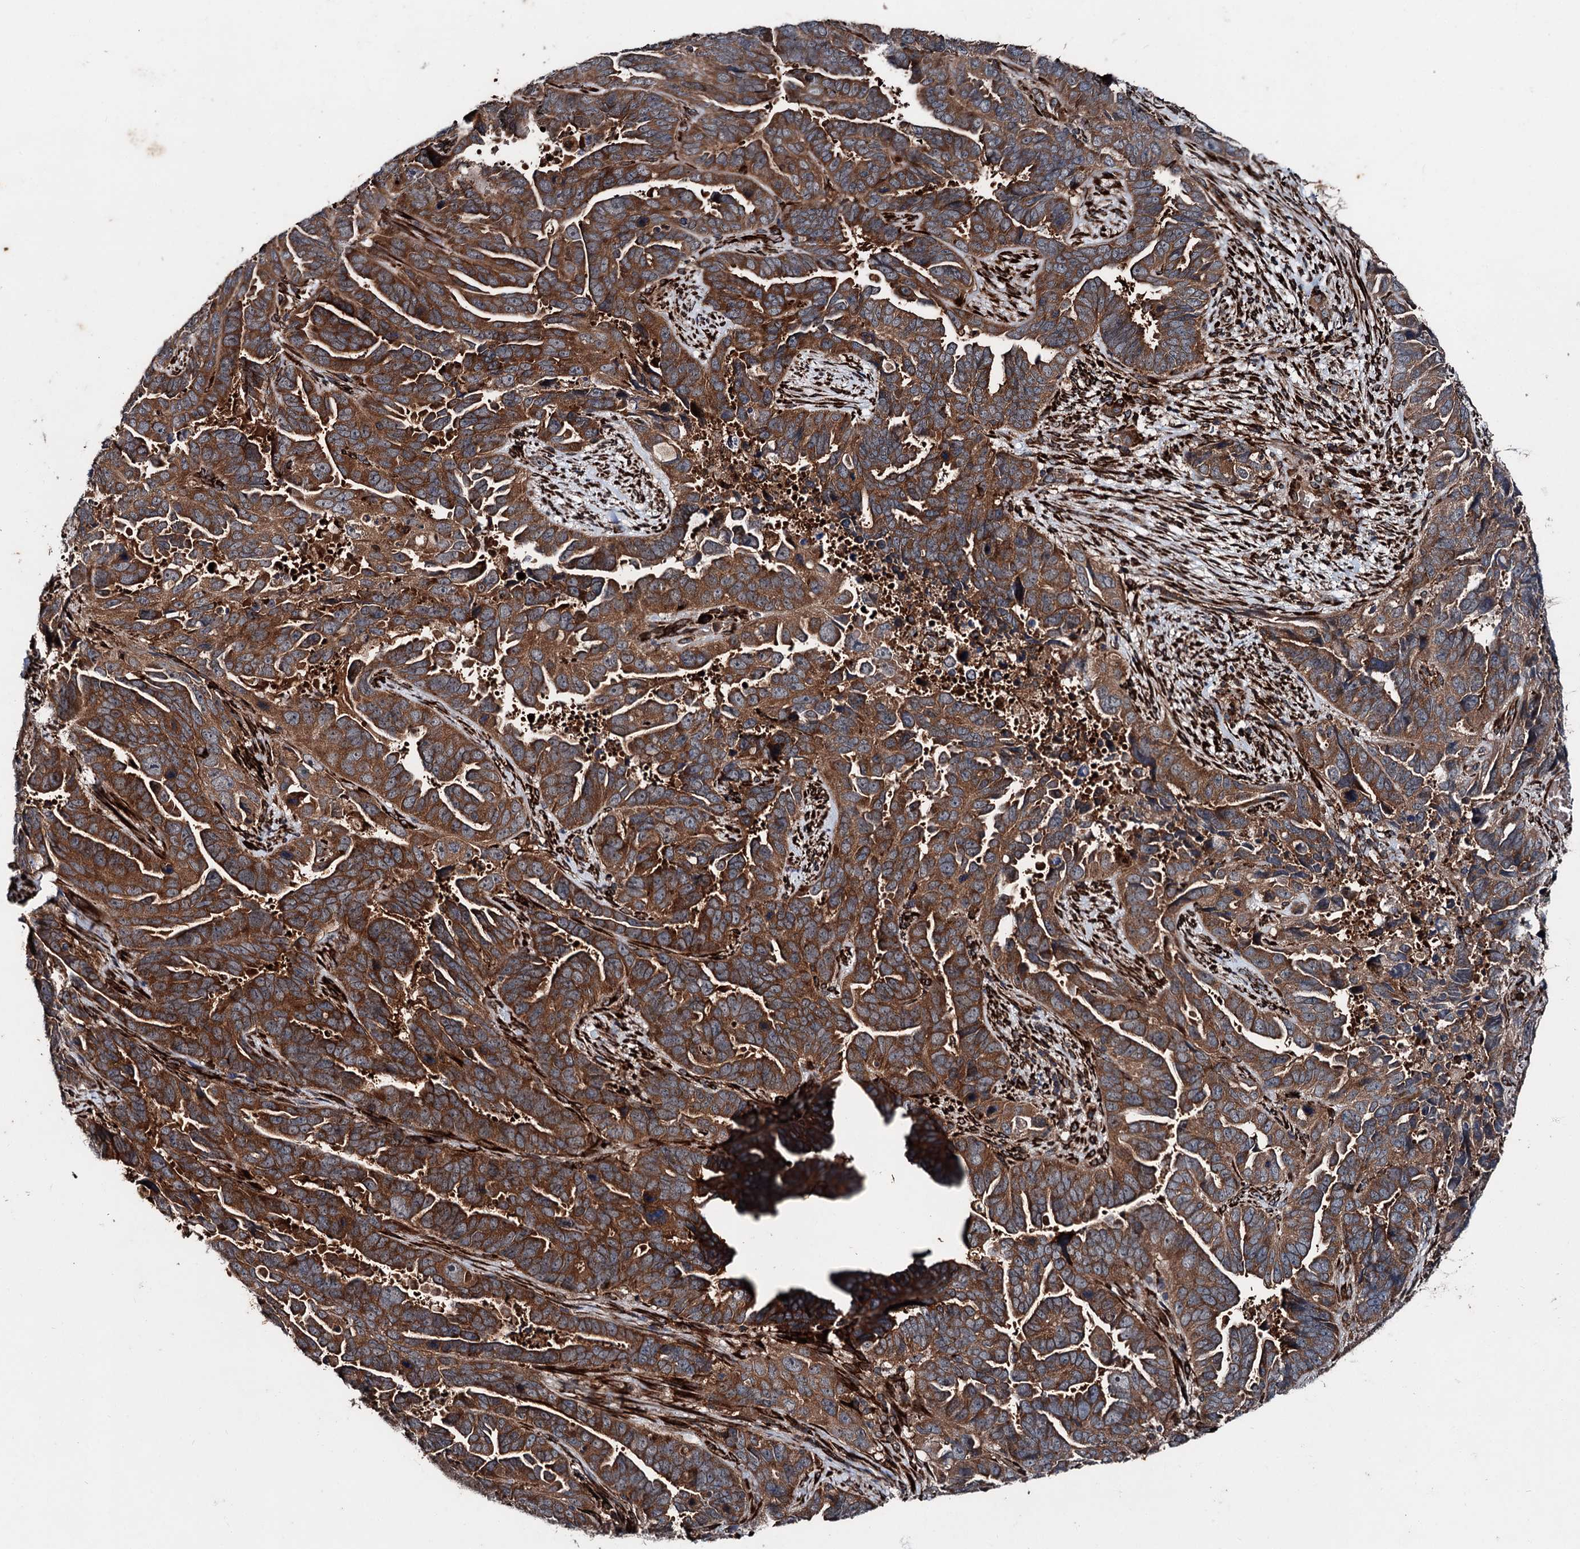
{"staining": {"intensity": "strong", "quantity": ">75%", "location": "cytoplasmic/membranous"}, "tissue": "endometrial cancer", "cell_type": "Tumor cells", "image_type": "cancer", "snomed": [{"axis": "morphology", "description": "Adenocarcinoma, NOS"}, {"axis": "topography", "description": "Endometrium"}], "caption": "IHC of endometrial cancer (adenocarcinoma) reveals high levels of strong cytoplasmic/membranous staining in approximately >75% of tumor cells.", "gene": "DDIAS", "patient": {"sex": "female", "age": 65}}